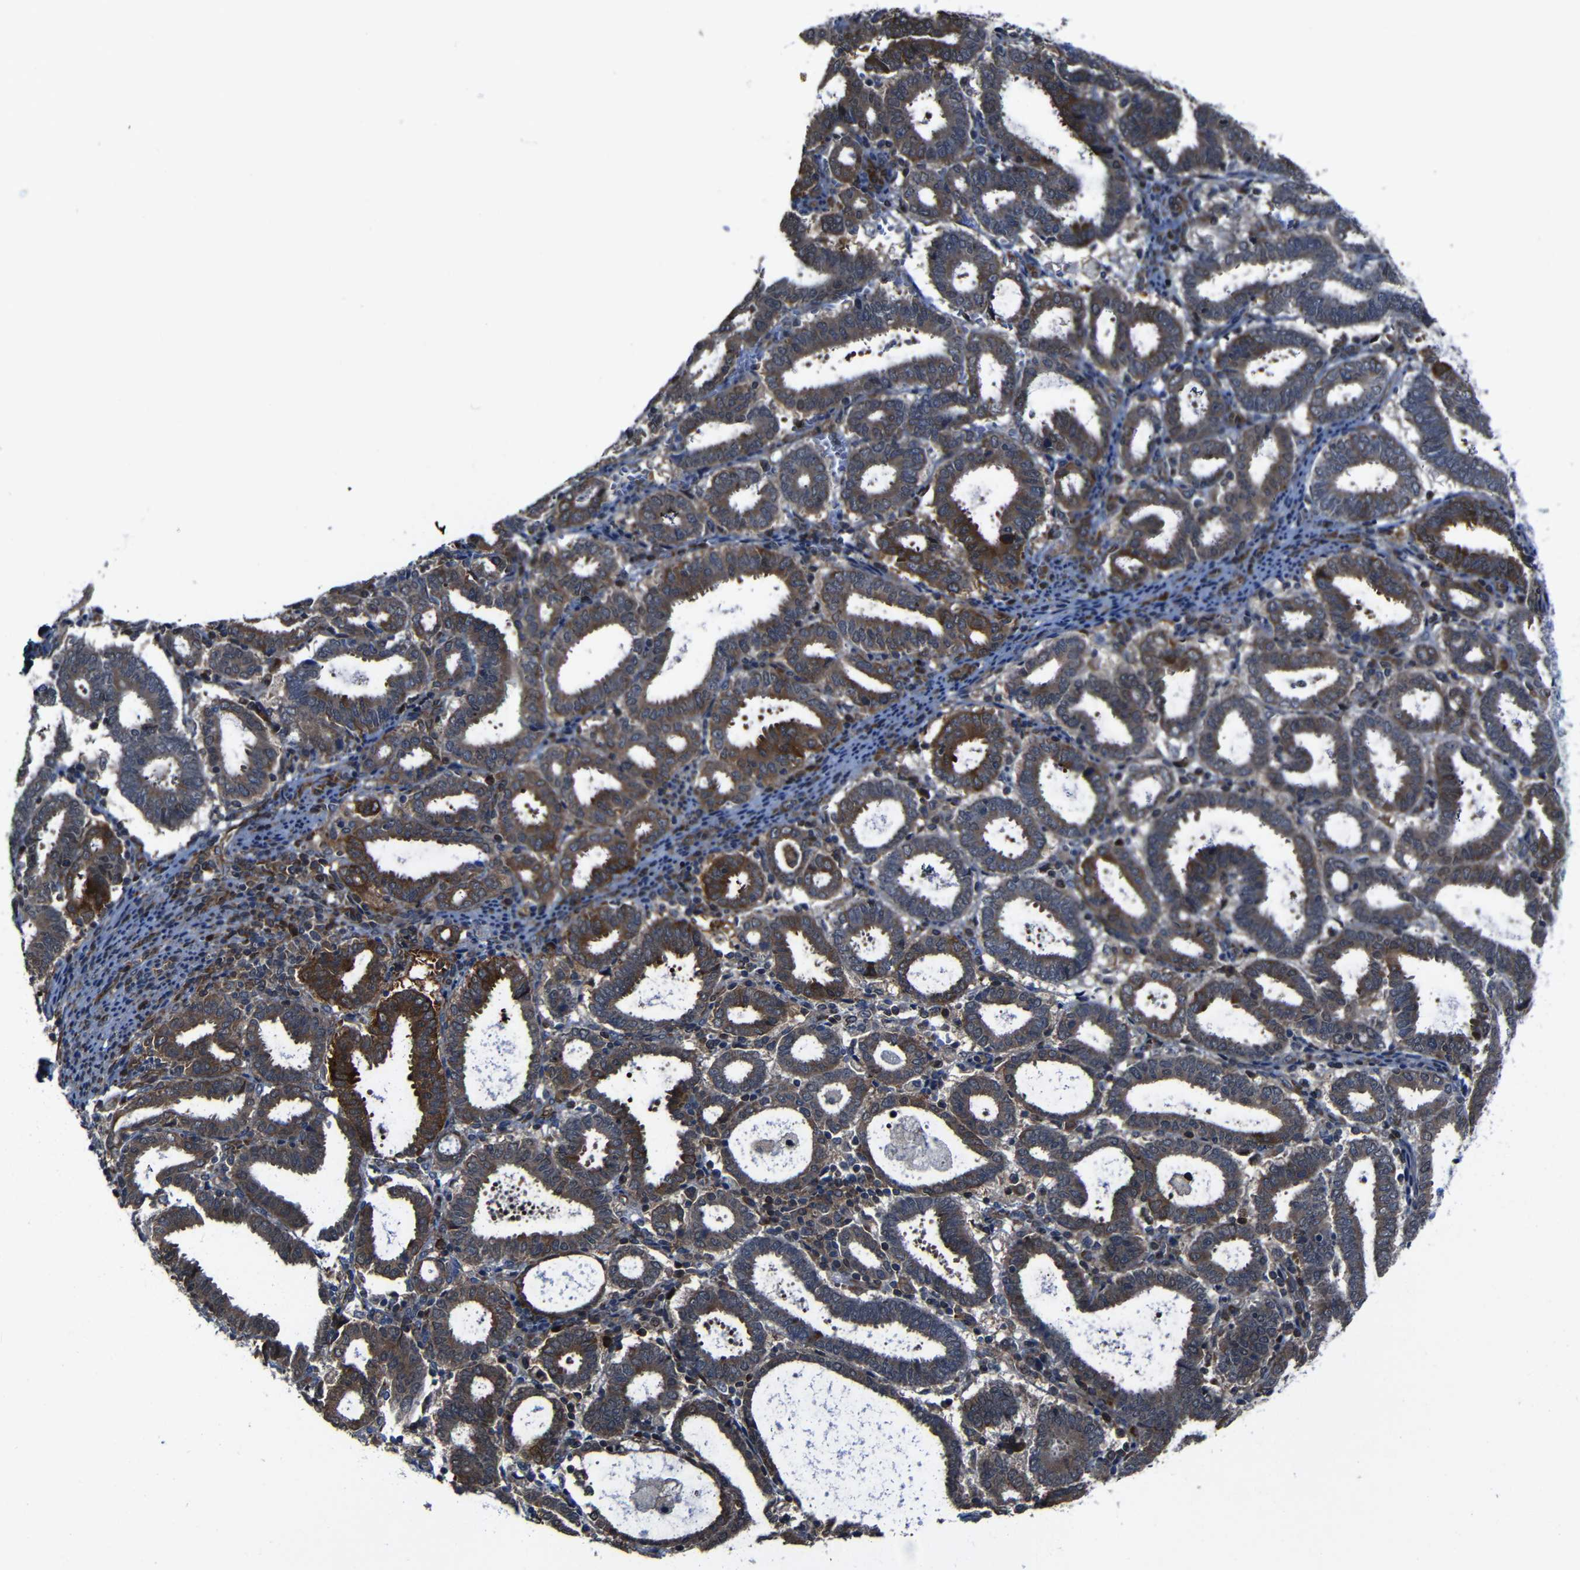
{"staining": {"intensity": "strong", "quantity": "25%-75%", "location": "cytoplasmic/membranous"}, "tissue": "endometrial cancer", "cell_type": "Tumor cells", "image_type": "cancer", "snomed": [{"axis": "morphology", "description": "Adenocarcinoma, NOS"}, {"axis": "topography", "description": "Uterus"}], "caption": "IHC of adenocarcinoma (endometrial) demonstrates high levels of strong cytoplasmic/membranous positivity in about 25%-75% of tumor cells.", "gene": "KIAA0513", "patient": {"sex": "female", "age": 83}}